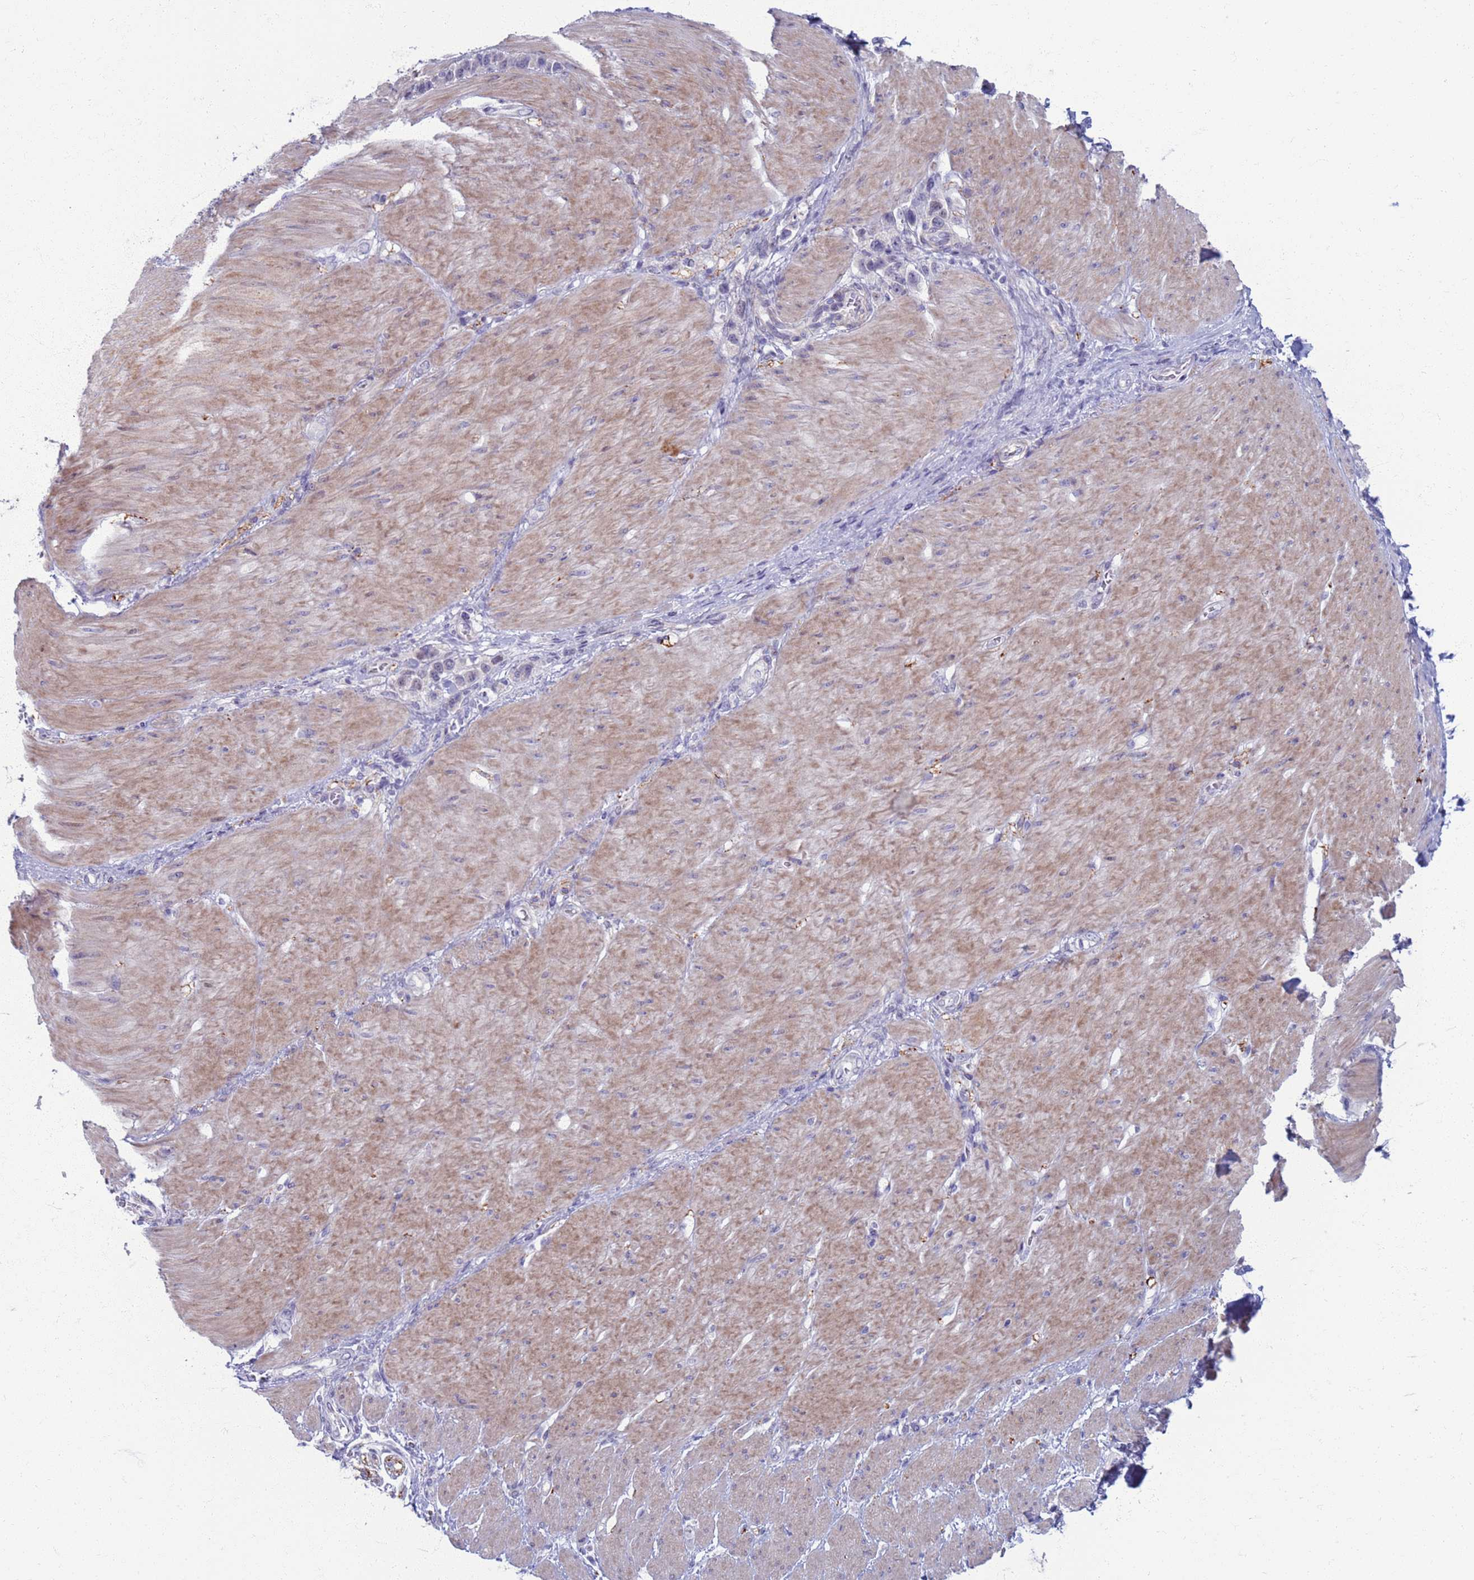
{"staining": {"intensity": "negative", "quantity": "none", "location": "none"}, "tissue": "stomach cancer", "cell_type": "Tumor cells", "image_type": "cancer", "snomed": [{"axis": "morphology", "description": "Normal tissue, NOS"}, {"axis": "morphology", "description": "Adenocarcinoma, NOS"}, {"axis": "topography", "description": "Stomach, upper"}, {"axis": "topography", "description": "Stomach"}], "caption": "Immunohistochemistry image of neoplastic tissue: human stomach adenocarcinoma stained with DAB (3,3'-diaminobenzidine) exhibits no significant protein positivity in tumor cells.", "gene": "CLCA2", "patient": {"sex": "female", "age": 65}}